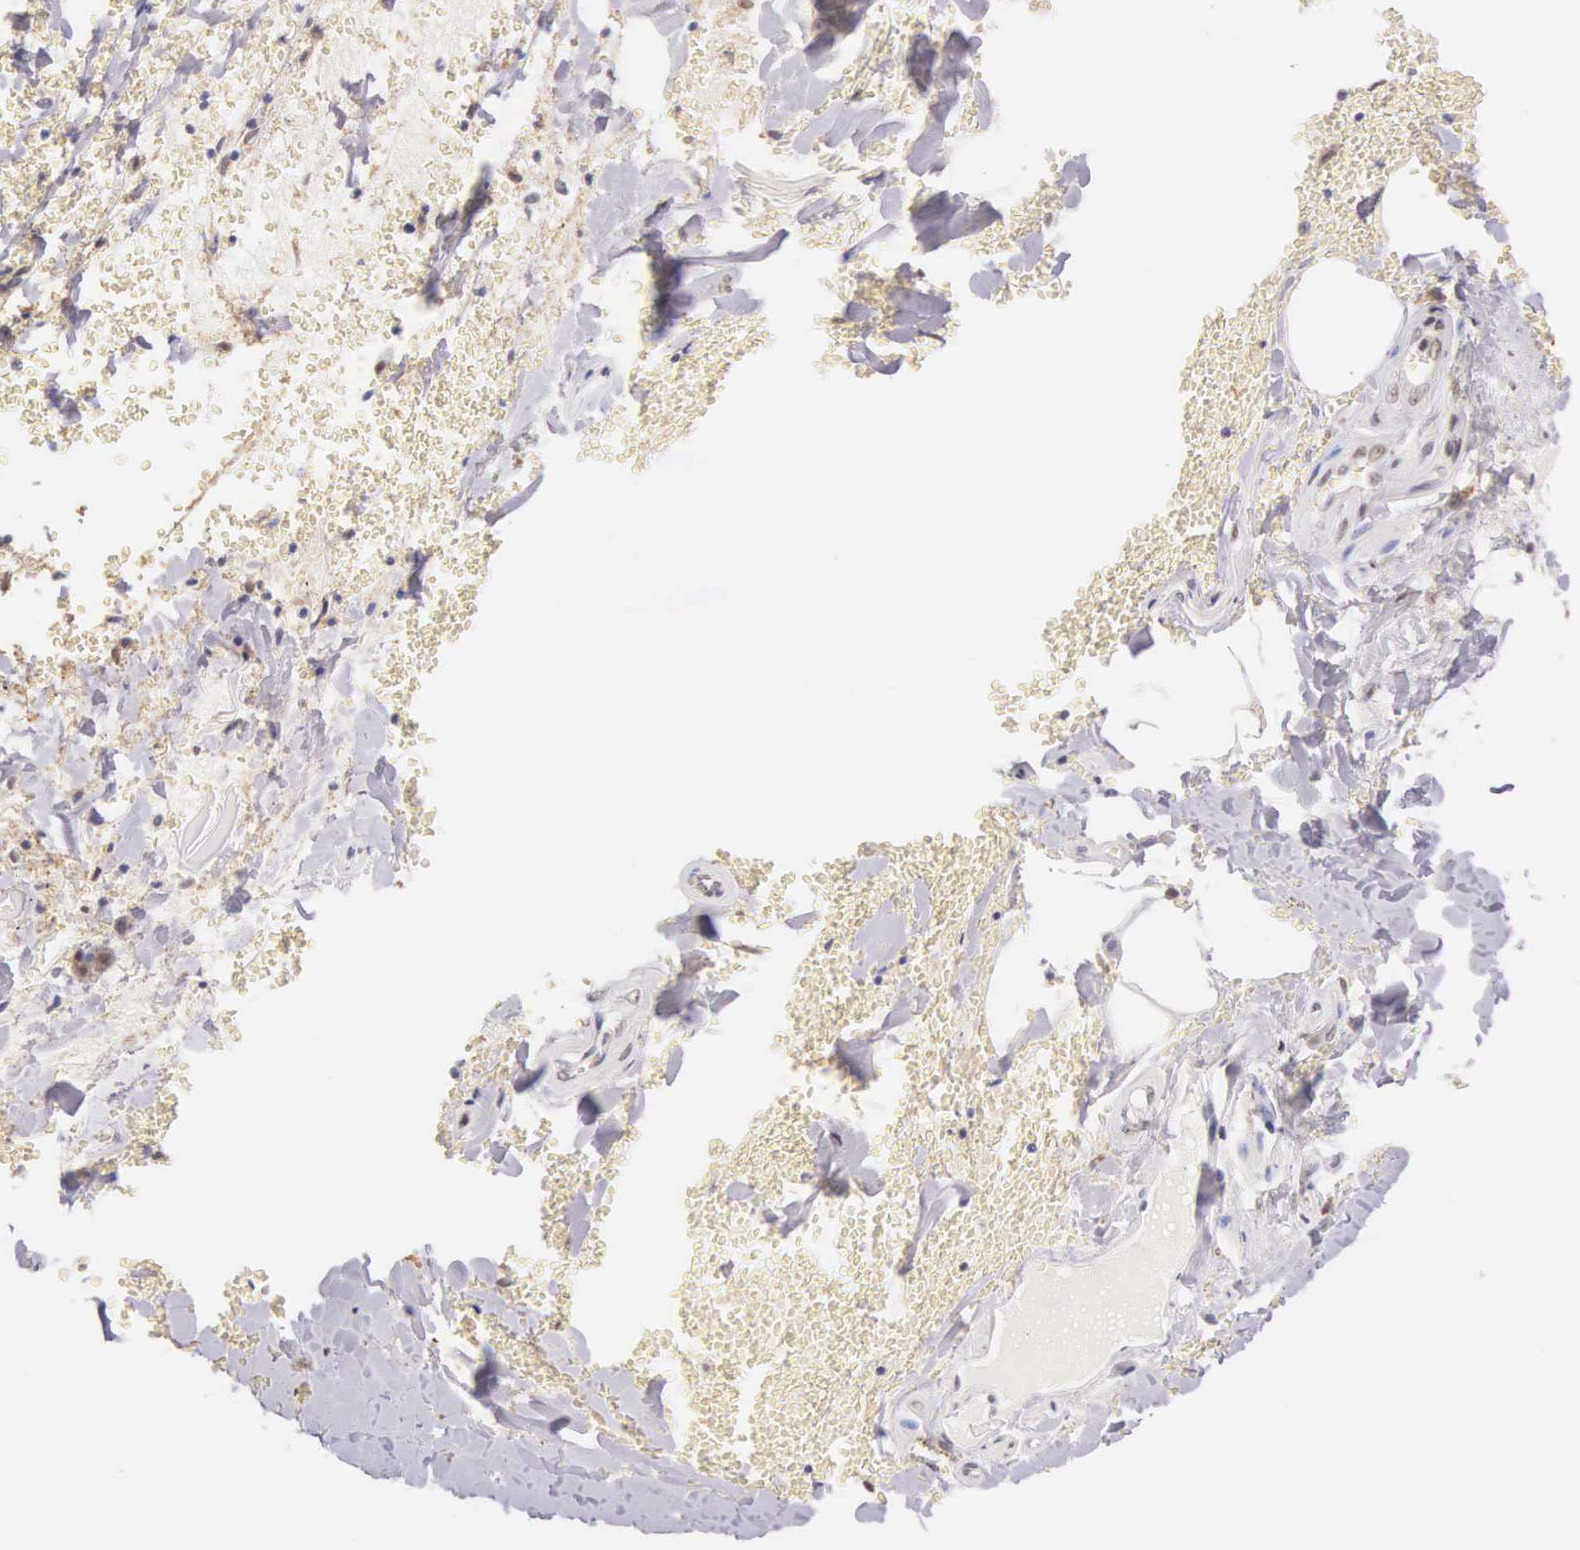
{"staining": {"intensity": "moderate", "quantity": "<25%", "location": "nuclear"}, "tissue": "adipose tissue", "cell_type": "Adipocytes", "image_type": "normal", "snomed": [{"axis": "morphology", "description": "Normal tissue, NOS"}, {"axis": "topography", "description": "Cartilage tissue"}, {"axis": "topography", "description": "Lung"}], "caption": "Adipocytes exhibit low levels of moderate nuclear expression in approximately <25% of cells in unremarkable adipose tissue. Immunohistochemistry stains the protein of interest in brown and the nuclei are stained blue.", "gene": "HMGXB4", "patient": {"sex": "male", "age": 65}}